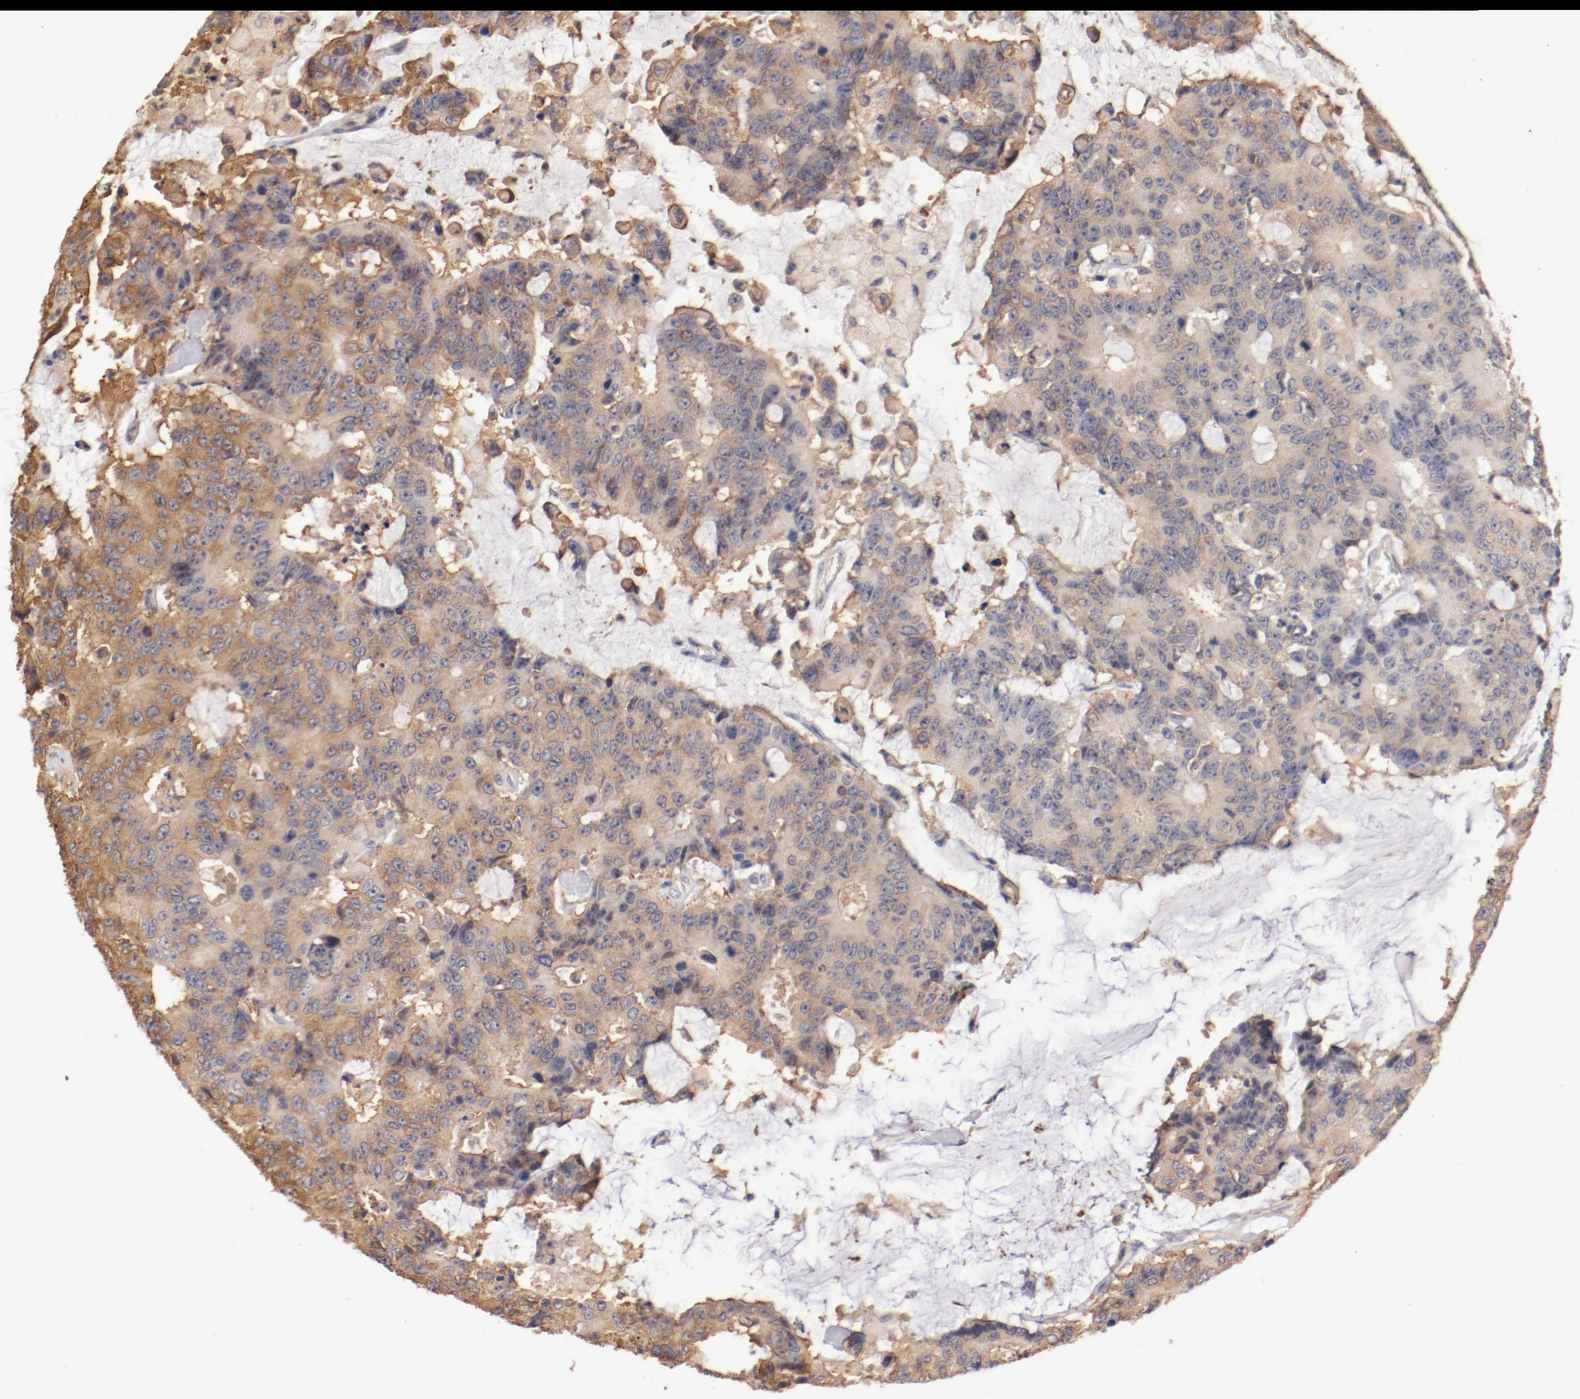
{"staining": {"intensity": "moderate", "quantity": "25%-75%", "location": "cytoplasmic/membranous"}, "tissue": "colorectal cancer", "cell_type": "Tumor cells", "image_type": "cancer", "snomed": [{"axis": "morphology", "description": "Adenocarcinoma, NOS"}, {"axis": "topography", "description": "Colon"}], "caption": "Protein staining of colorectal adenocarcinoma tissue reveals moderate cytoplasmic/membranous positivity in about 25%-75% of tumor cells.", "gene": "FCMR", "patient": {"sex": "female", "age": 86}}